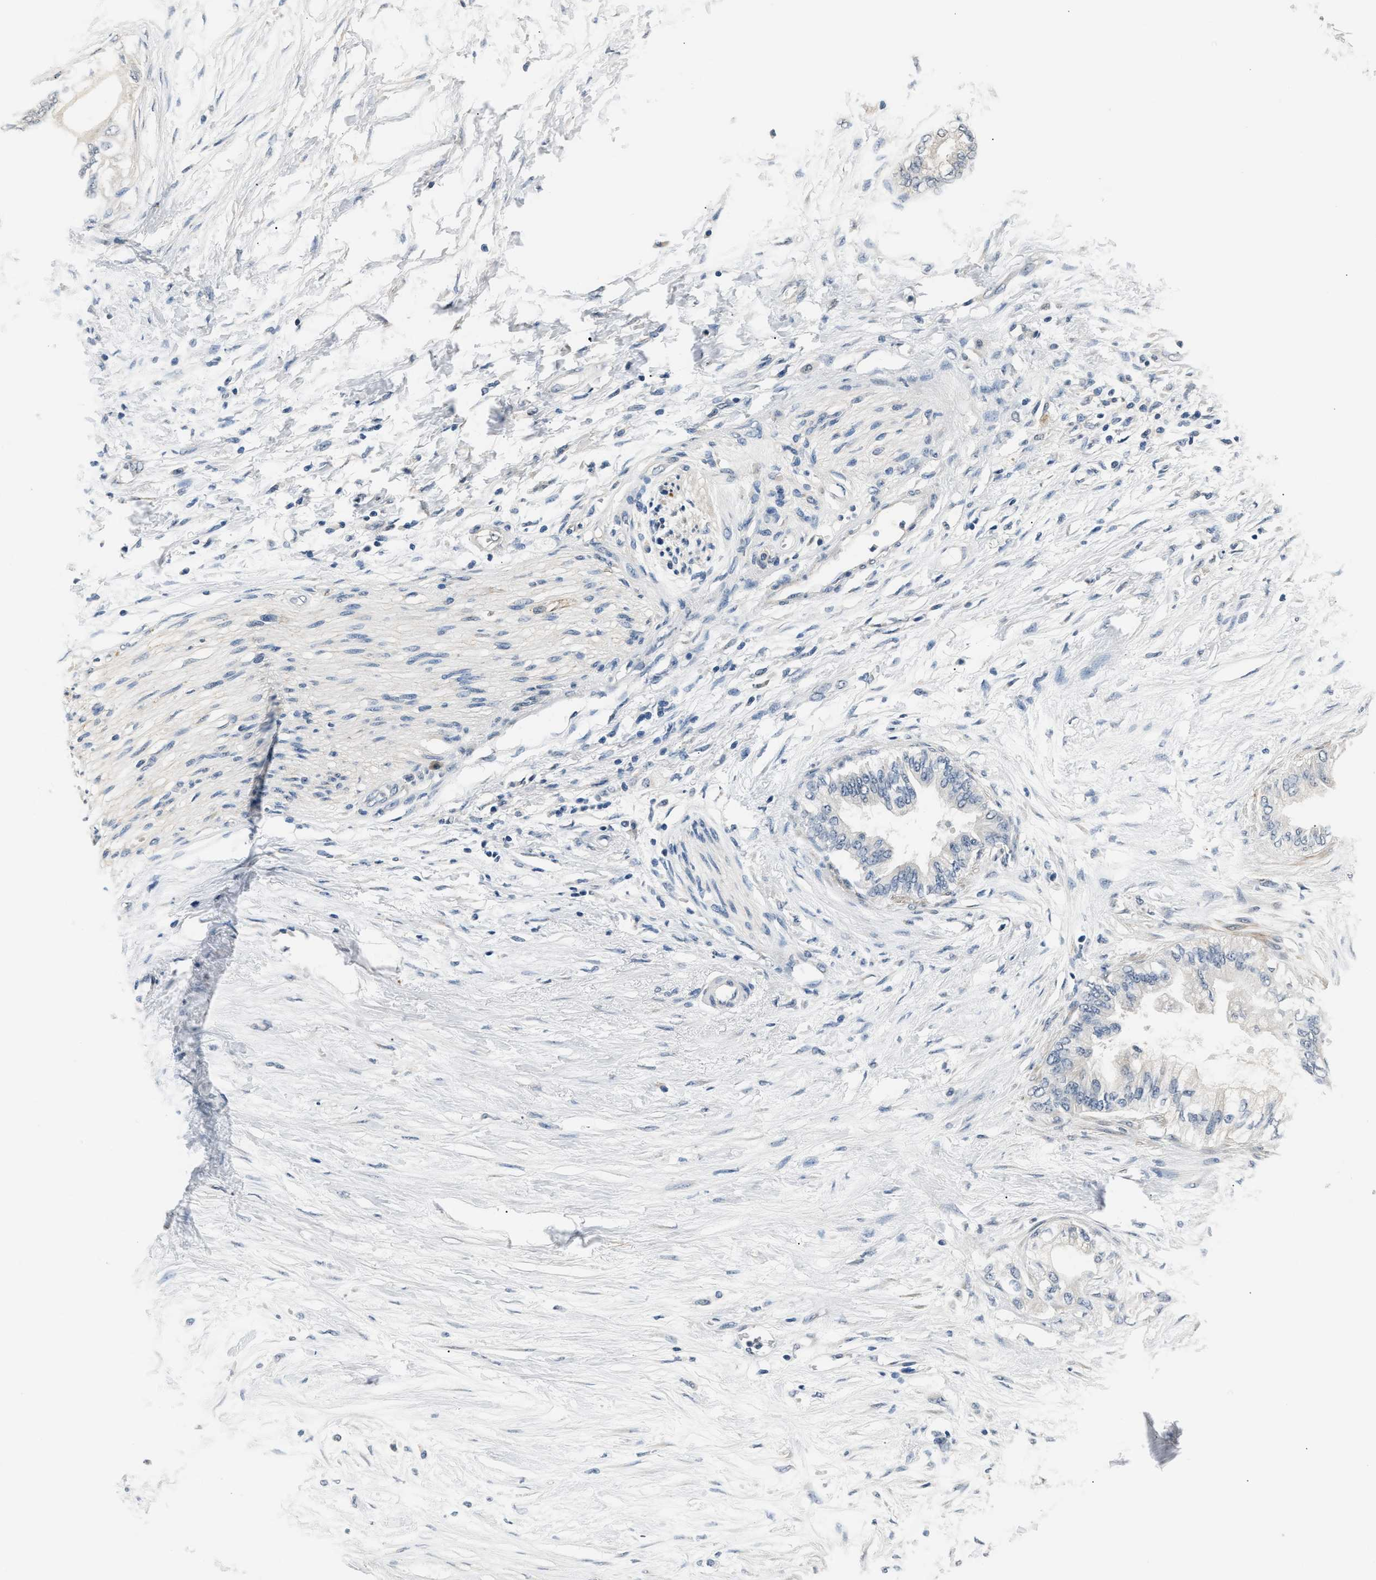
{"staining": {"intensity": "negative", "quantity": "none", "location": "none"}, "tissue": "pancreatic cancer", "cell_type": "Tumor cells", "image_type": "cancer", "snomed": [{"axis": "morphology", "description": "Normal tissue, NOS"}, {"axis": "morphology", "description": "Adenocarcinoma, NOS"}, {"axis": "topography", "description": "Pancreas"}, {"axis": "topography", "description": "Duodenum"}], "caption": "Tumor cells show no significant positivity in adenocarcinoma (pancreatic). (IHC, brightfield microscopy, high magnification).", "gene": "INHA", "patient": {"sex": "female", "age": 60}}